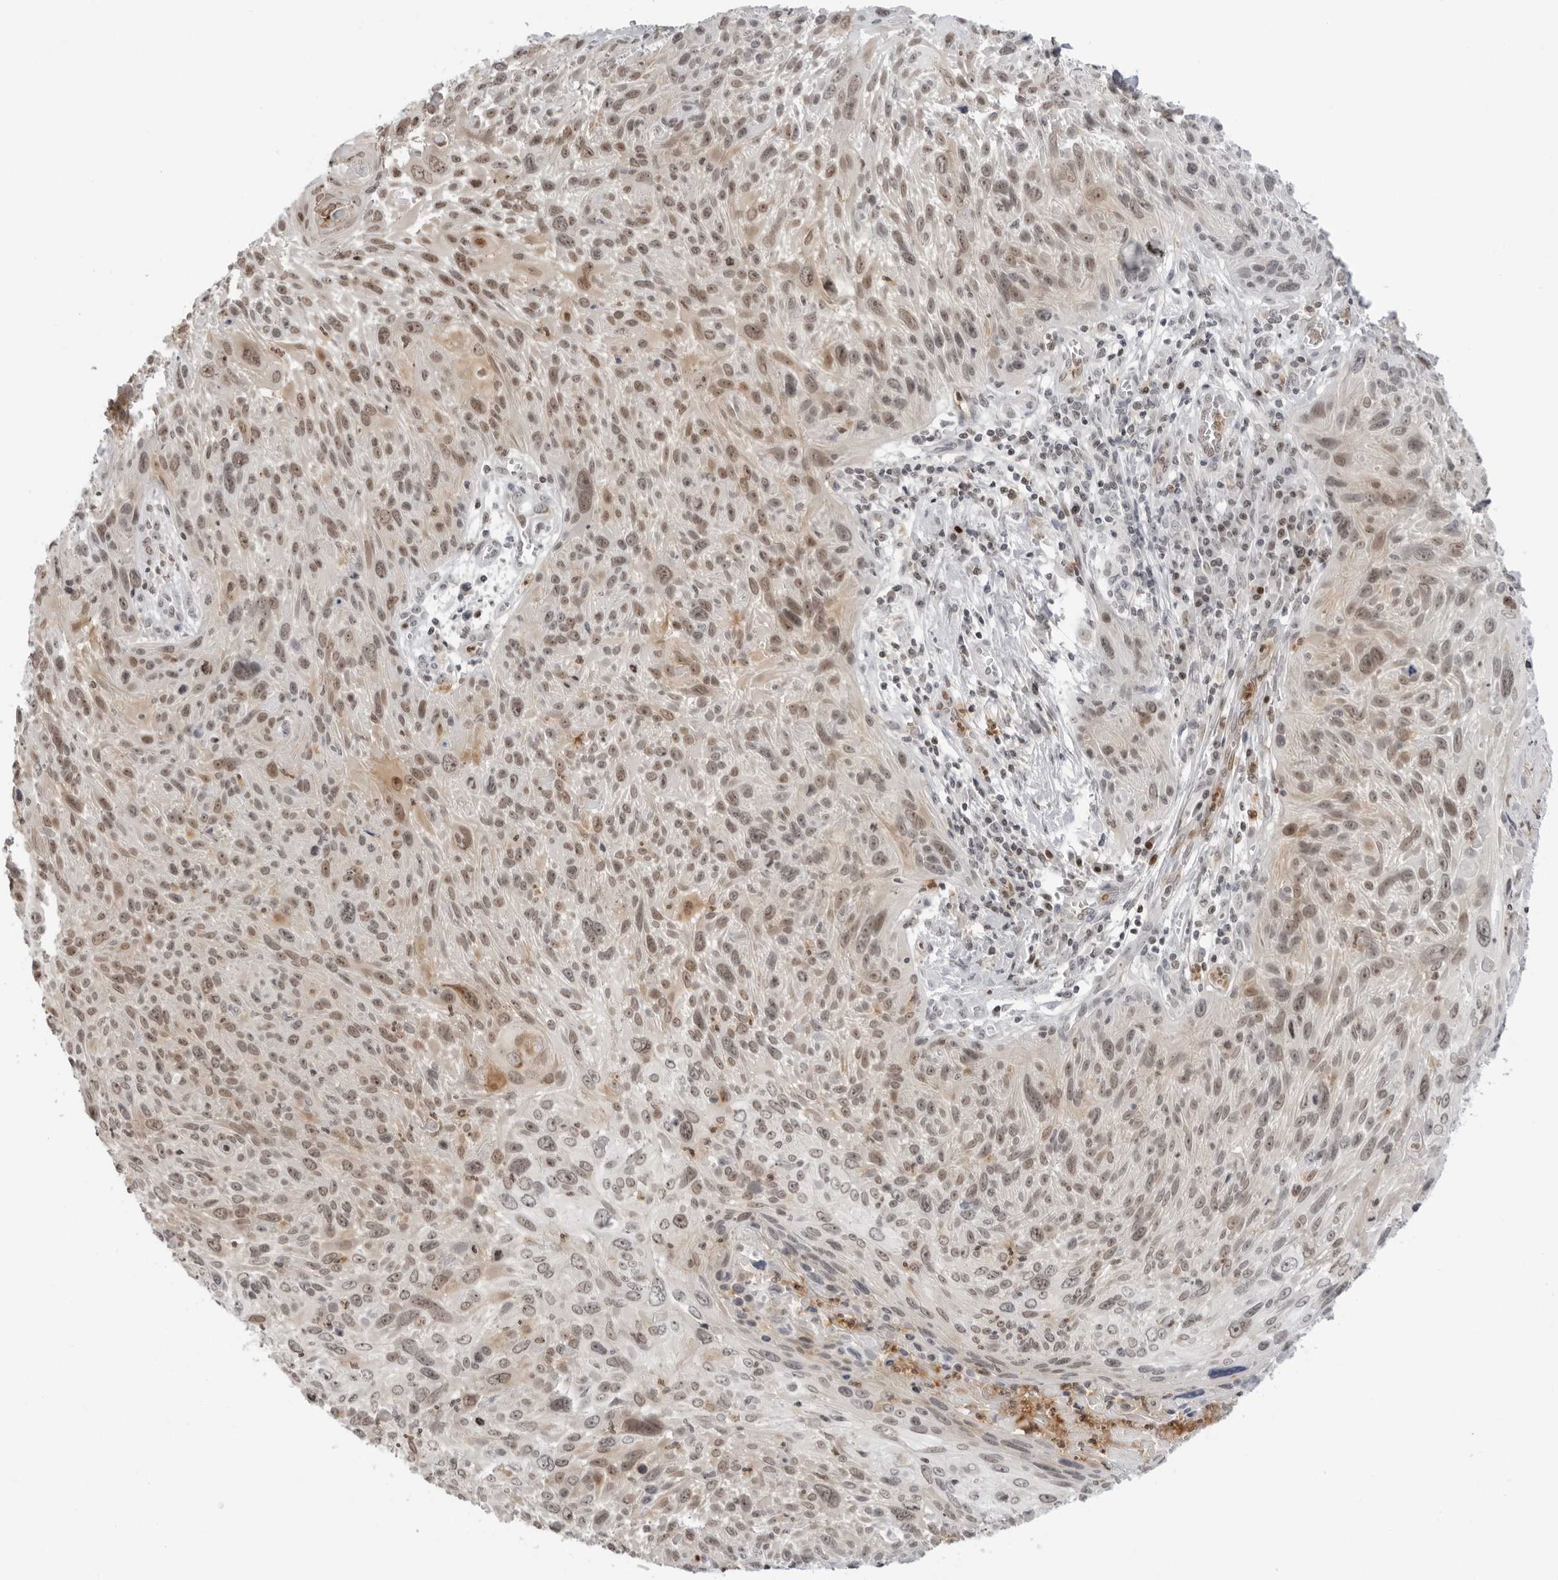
{"staining": {"intensity": "moderate", "quantity": "25%-75%", "location": "nuclear"}, "tissue": "cervical cancer", "cell_type": "Tumor cells", "image_type": "cancer", "snomed": [{"axis": "morphology", "description": "Squamous cell carcinoma, NOS"}, {"axis": "topography", "description": "Cervix"}], "caption": "This micrograph demonstrates immunohistochemistry staining of human cervical squamous cell carcinoma, with medium moderate nuclear expression in about 25%-75% of tumor cells.", "gene": "RNF146", "patient": {"sex": "female", "age": 51}}